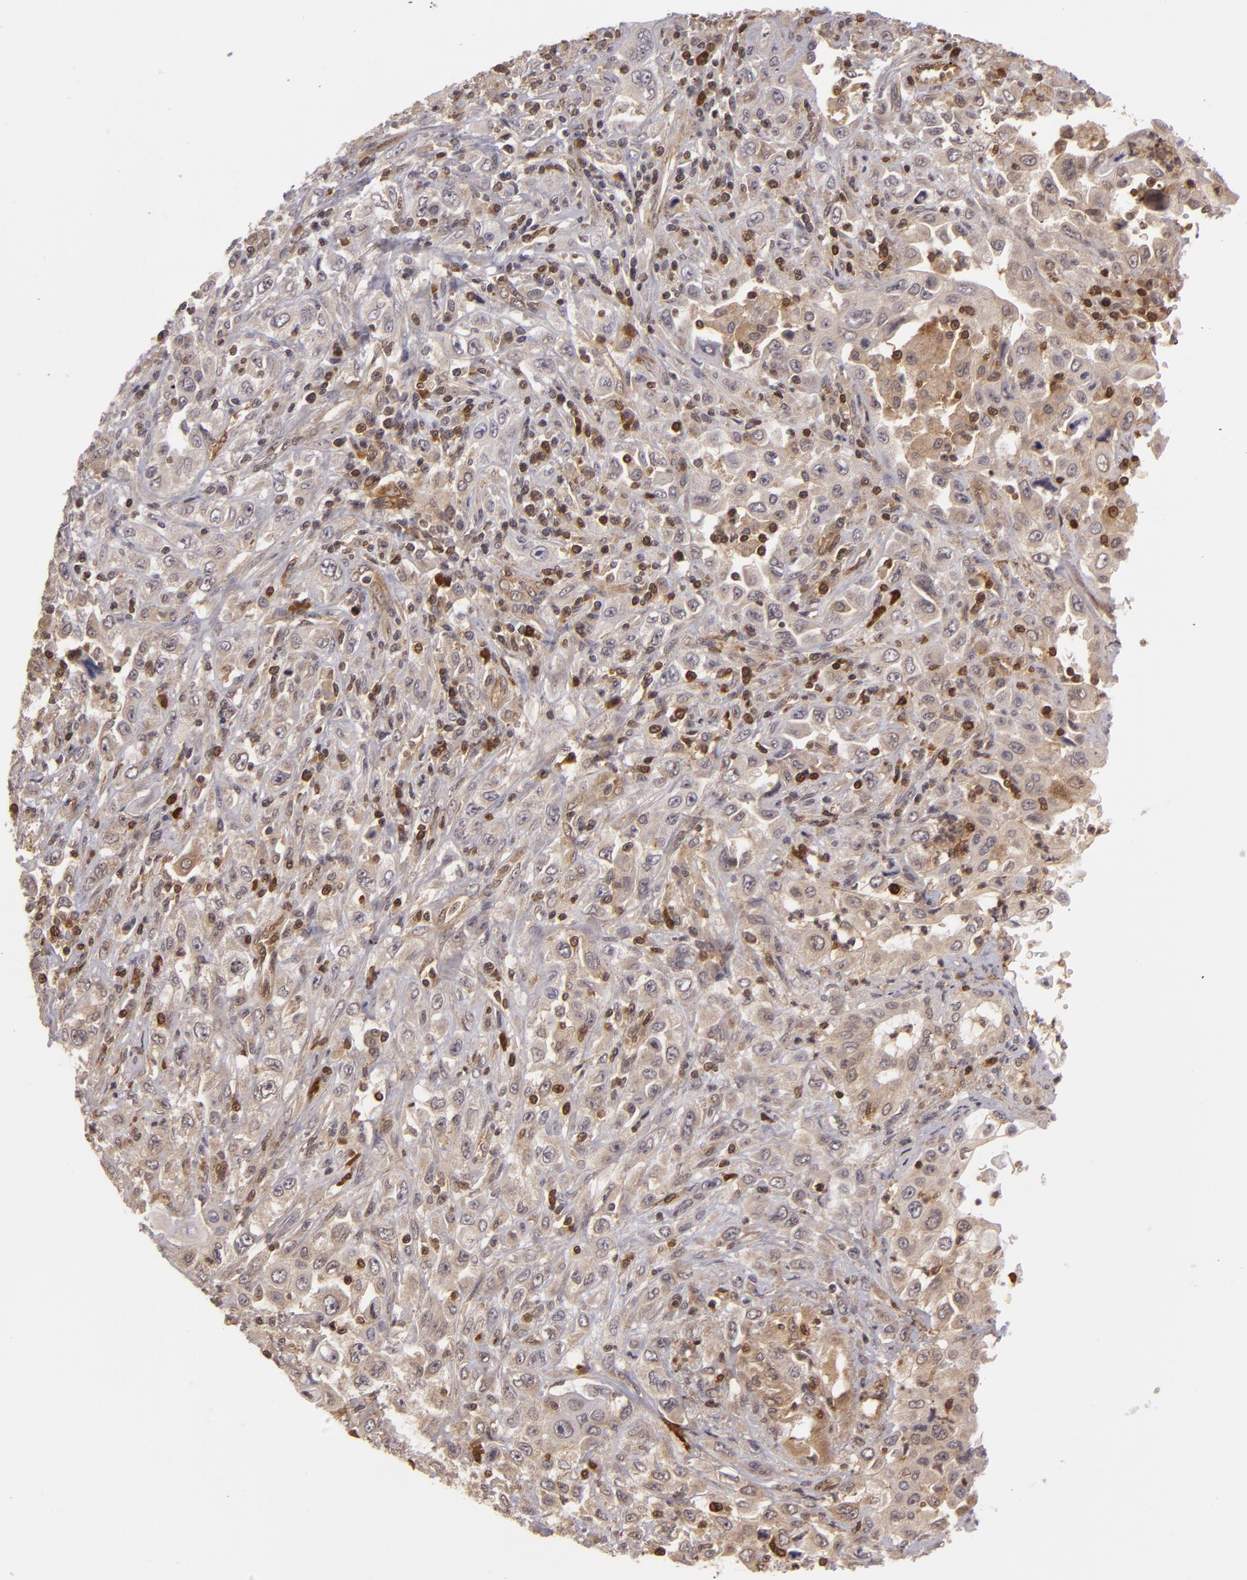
{"staining": {"intensity": "weak", "quantity": "25%-75%", "location": "cytoplasmic/membranous"}, "tissue": "pancreatic cancer", "cell_type": "Tumor cells", "image_type": "cancer", "snomed": [{"axis": "morphology", "description": "Adenocarcinoma, NOS"}, {"axis": "topography", "description": "Pancreas"}], "caption": "High-magnification brightfield microscopy of adenocarcinoma (pancreatic) stained with DAB (3,3'-diaminobenzidine) (brown) and counterstained with hematoxylin (blue). tumor cells exhibit weak cytoplasmic/membranous expression is present in approximately25%-75% of cells.", "gene": "ZBTB33", "patient": {"sex": "male", "age": 70}}